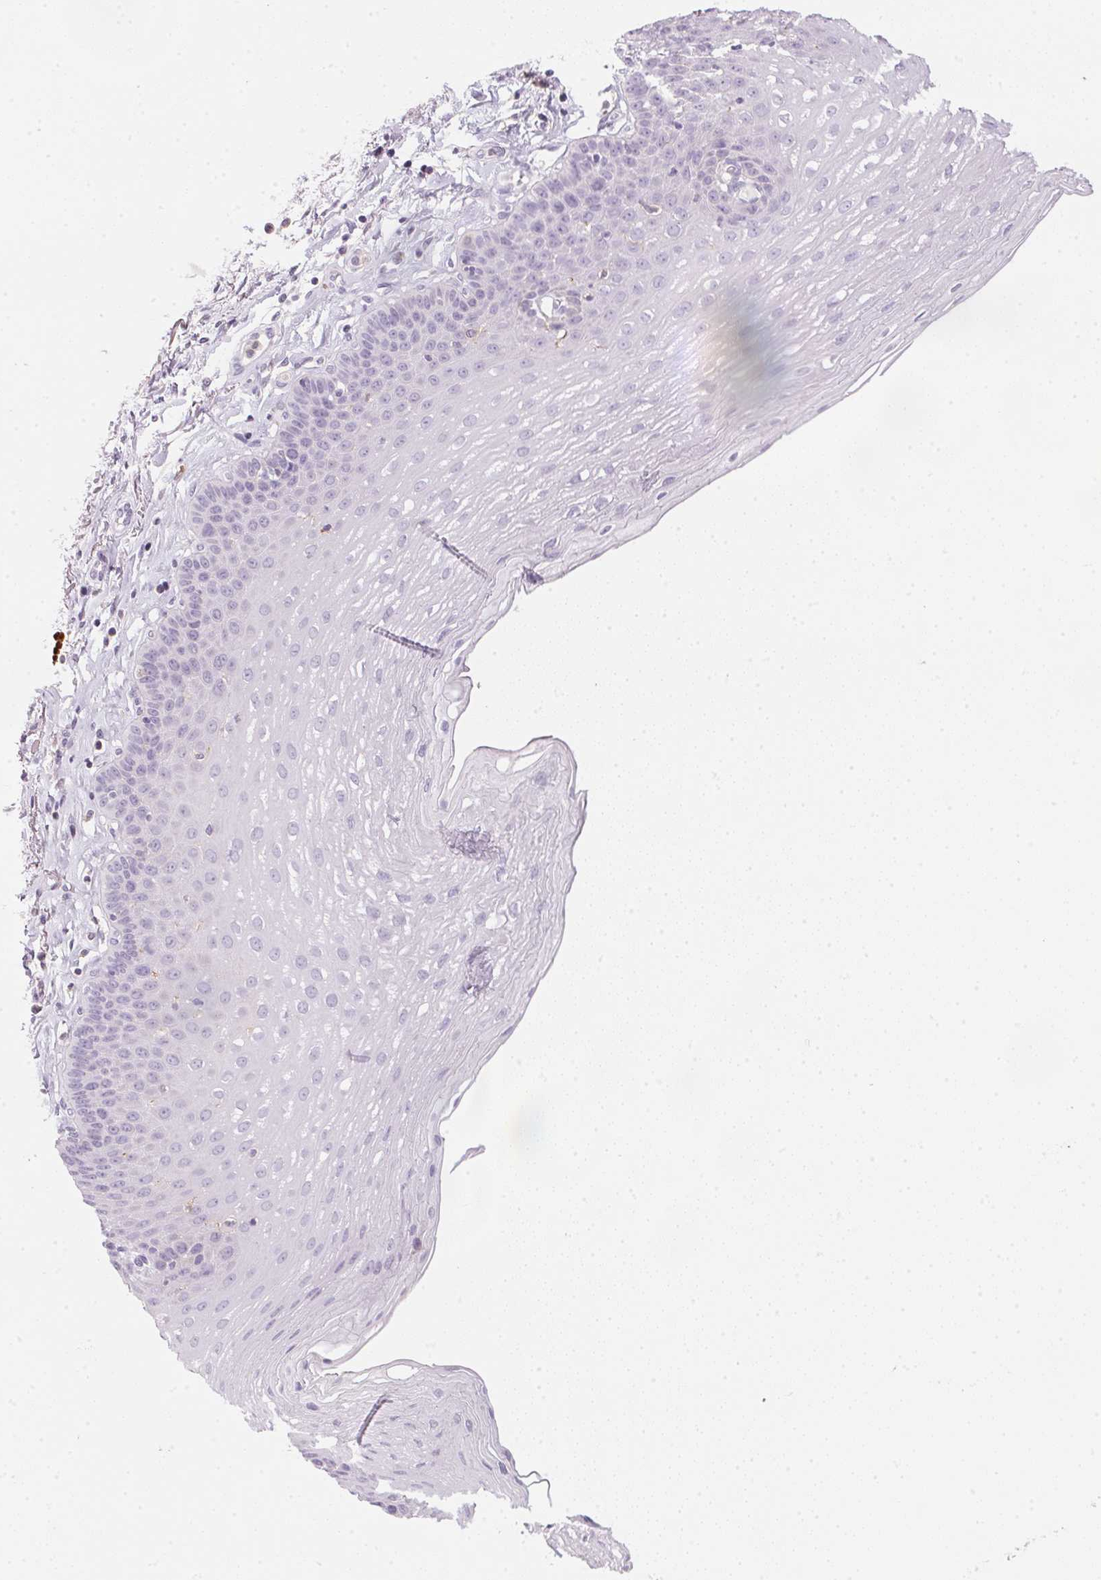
{"staining": {"intensity": "weak", "quantity": "<25%", "location": "cytoplasmic/membranous"}, "tissue": "esophagus", "cell_type": "Squamous epithelial cells", "image_type": "normal", "snomed": [{"axis": "morphology", "description": "Normal tissue, NOS"}, {"axis": "topography", "description": "Esophagus"}], "caption": "Immunohistochemical staining of benign human esophagus demonstrates no significant staining in squamous epithelial cells. The staining is performed using DAB brown chromogen with nuclei counter-stained in using hematoxylin.", "gene": "ECPAS", "patient": {"sex": "female", "age": 81}}